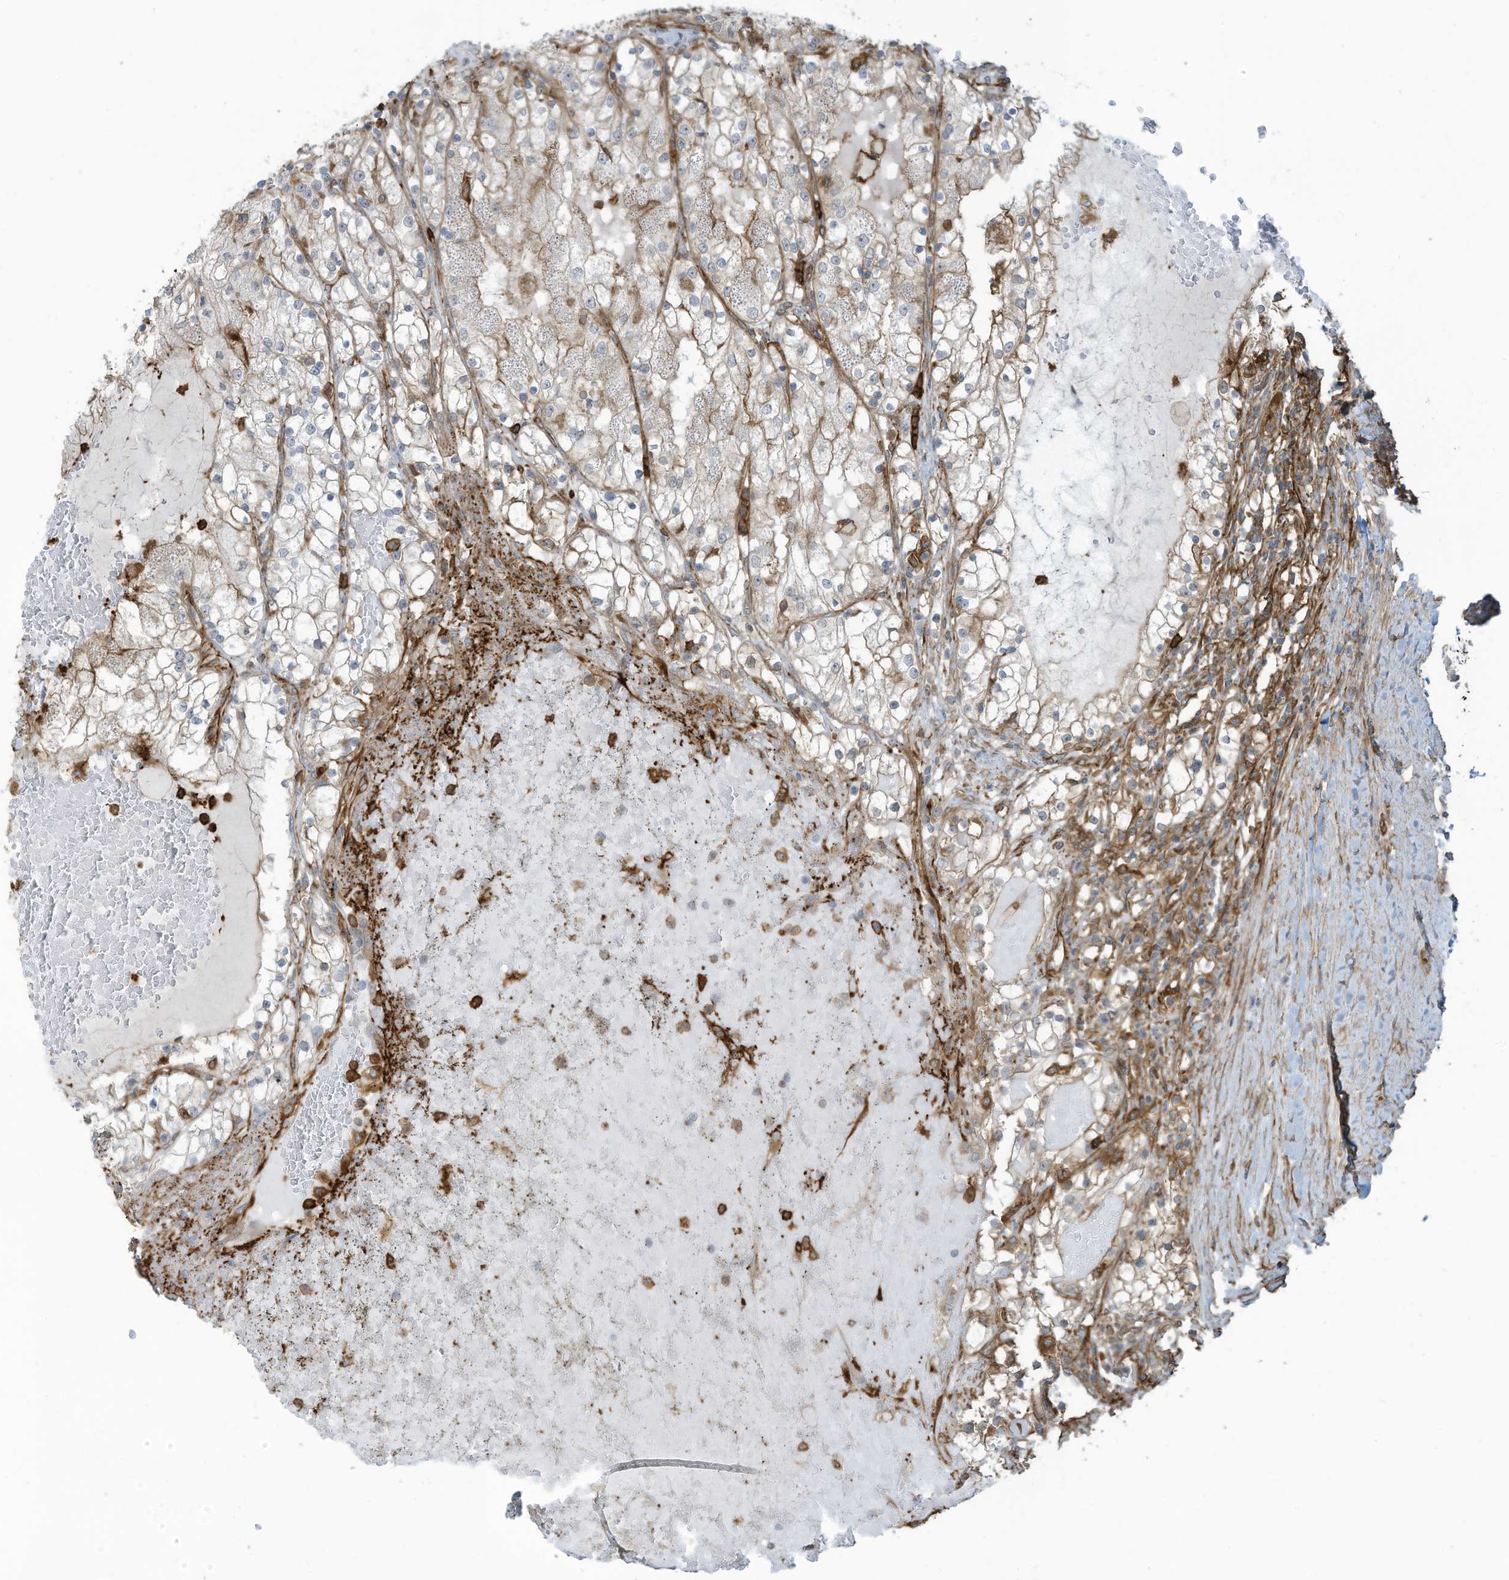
{"staining": {"intensity": "moderate", "quantity": "<25%", "location": "cytoplasmic/membranous"}, "tissue": "renal cancer", "cell_type": "Tumor cells", "image_type": "cancer", "snomed": [{"axis": "morphology", "description": "Normal tissue, NOS"}, {"axis": "morphology", "description": "Adenocarcinoma, NOS"}, {"axis": "topography", "description": "Kidney"}], "caption": "Moderate cytoplasmic/membranous protein expression is present in about <25% of tumor cells in renal adenocarcinoma. (DAB IHC, brown staining for protein, blue staining for nuclei).", "gene": "SLC9A2", "patient": {"sex": "male", "age": 68}}